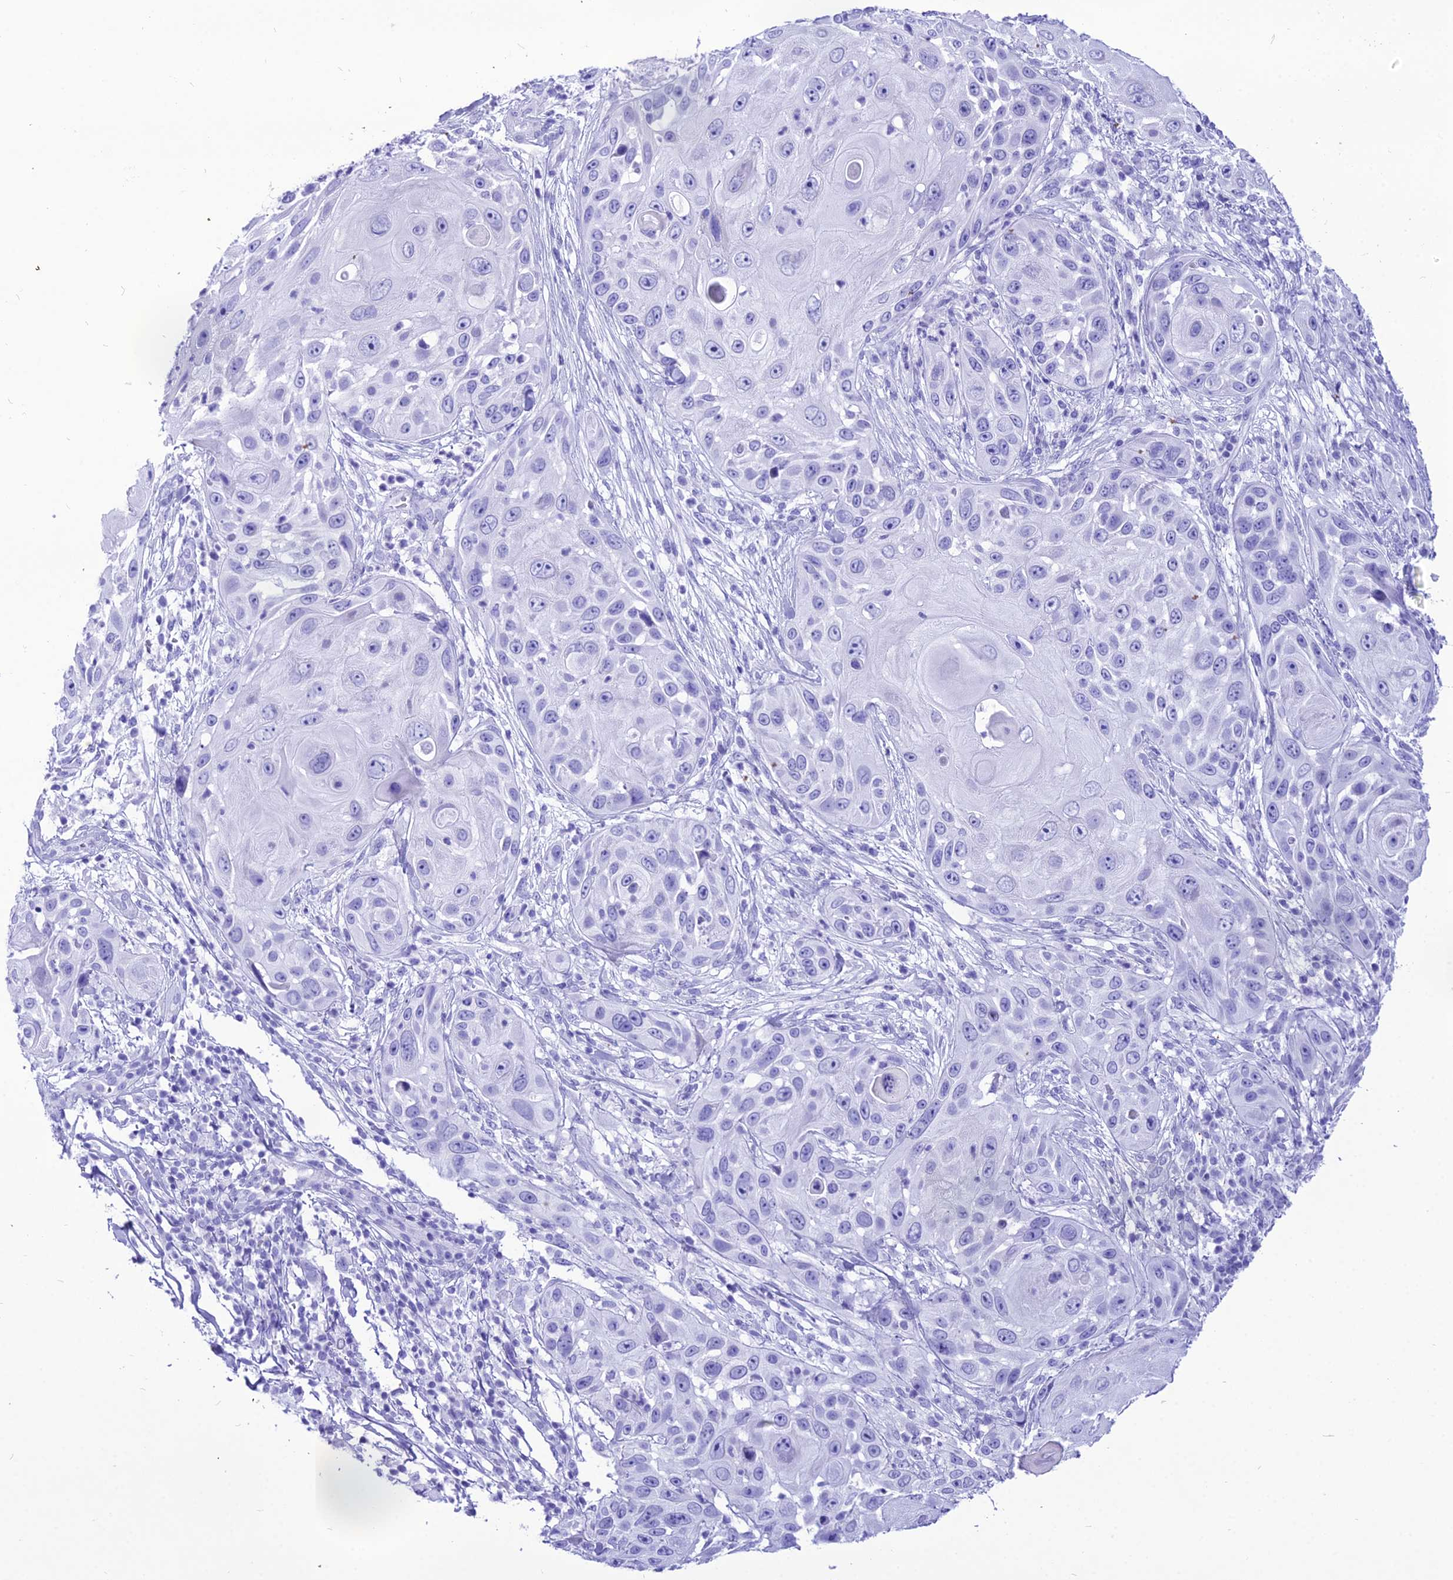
{"staining": {"intensity": "negative", "quantity": "none", "location": "none"}, "tissue": "skin cancer", "cell_type": "Tumor cells", "image_type": "cancer", "snomed": [{"axis": "morphology", "description": "Squamous cell carcinoma, NOS"}, {"axis": "topography", "description": "Skin"}], "caption": "Protein analysis of squamous cell carcinoma (skin) reveals no significant expression in tumor cells.", "gene": "PNMA5", "patient": {"sex": "female", "age": 44}}